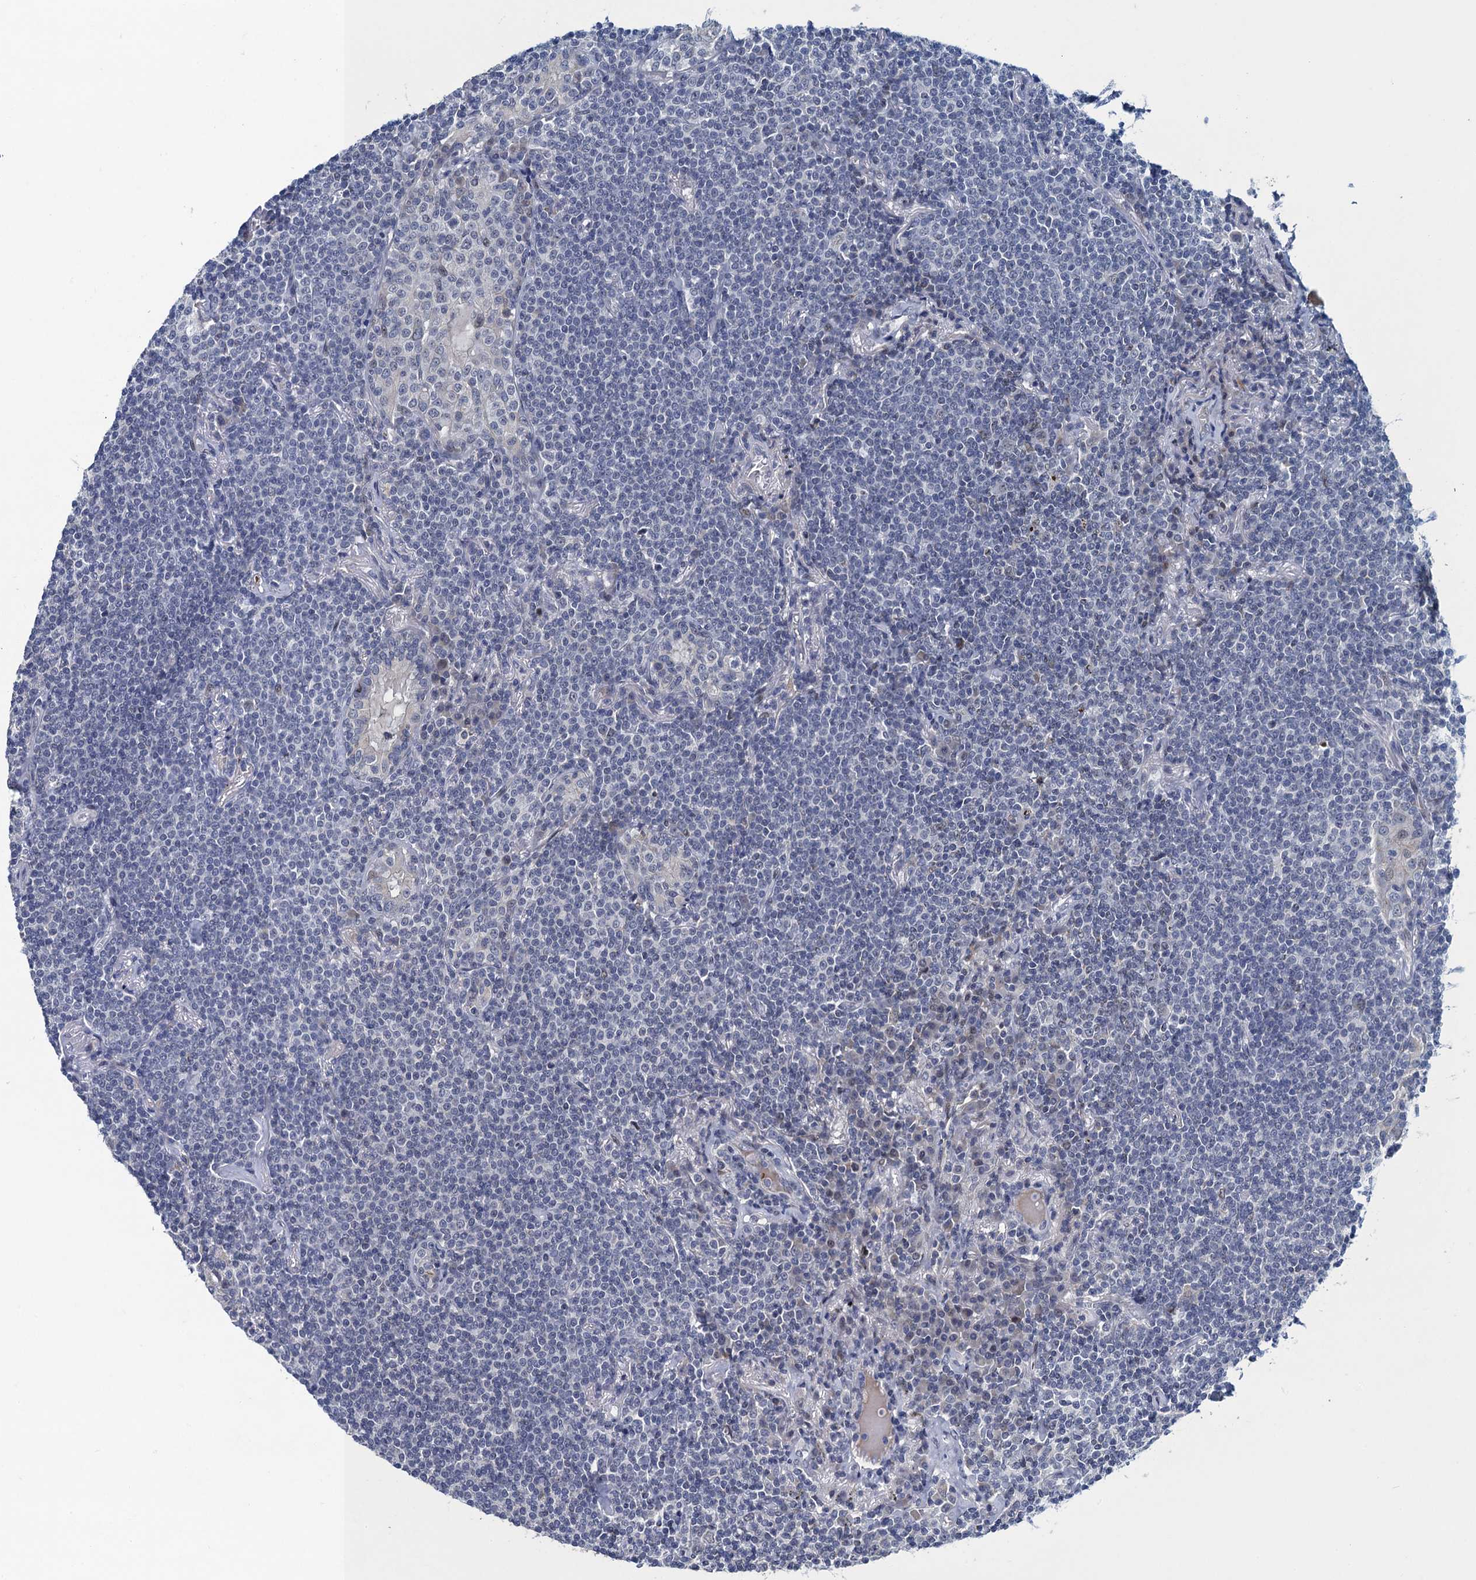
{"staining": {"intensity": "negative", "quantity": "none", "location": "none"}, "tissue": "lymphoma", "cell_type": "Tumor cells", "image_type": "cancer", "snomed": [{"axis": "morphology", "description": "Malignant lymphoma, non-Hodgkin's type, Low grade"}, {"axis": "topography", "description": "Lung"}], "caption": "IHC image of human malignant lymphoma, non-Hodgkin's type (low-grade) stained for a protein (brown), which shows no expression in tumor cells. The staining is performed using DAB brown chromogen with nuclei counter-stained in using hematoxylin.", "gene": "ATOSA", "patient": {"sex": "female", "age": 71}}